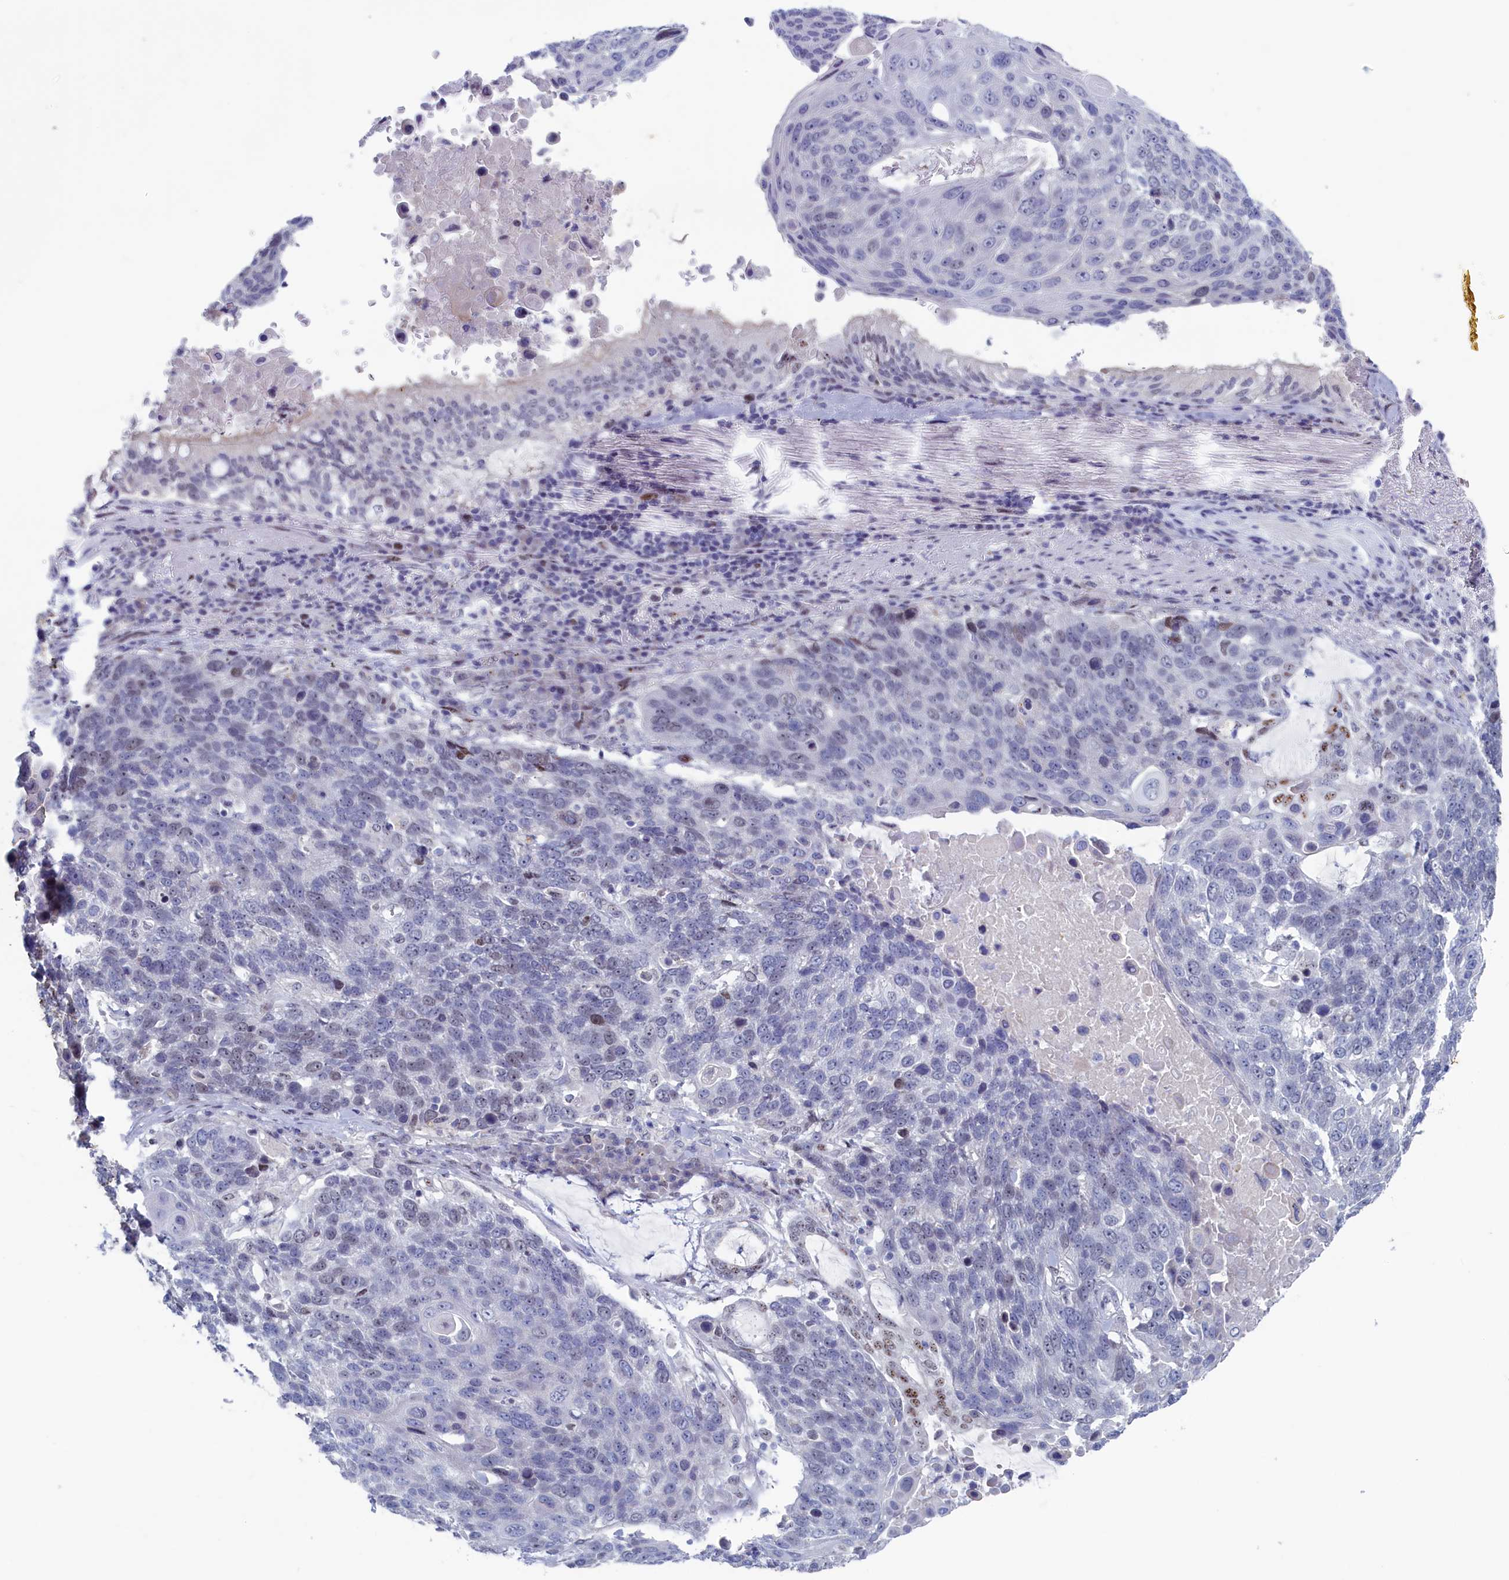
{"staining": {"intensity": "weak", "quantity": "<25%", "location": "nuclear"}, "tissue": "lung cancer", "cell_type": "Tumor cells", "image_type": "cancer", "snomed": [{"axis": "morphology", "description": "Squamous cell carcinoma, NOS"}, {"axis": "topography", "description": "Lung"}], "caption": "DAB (3,3'-diaminobenzidine) immunohistochemical staining of lung cancer shows no significant staining in tumor cells. Nuclei are stained in blue.", "gene": "WDR76", "patient": {"sex": "male", "age": 66}}